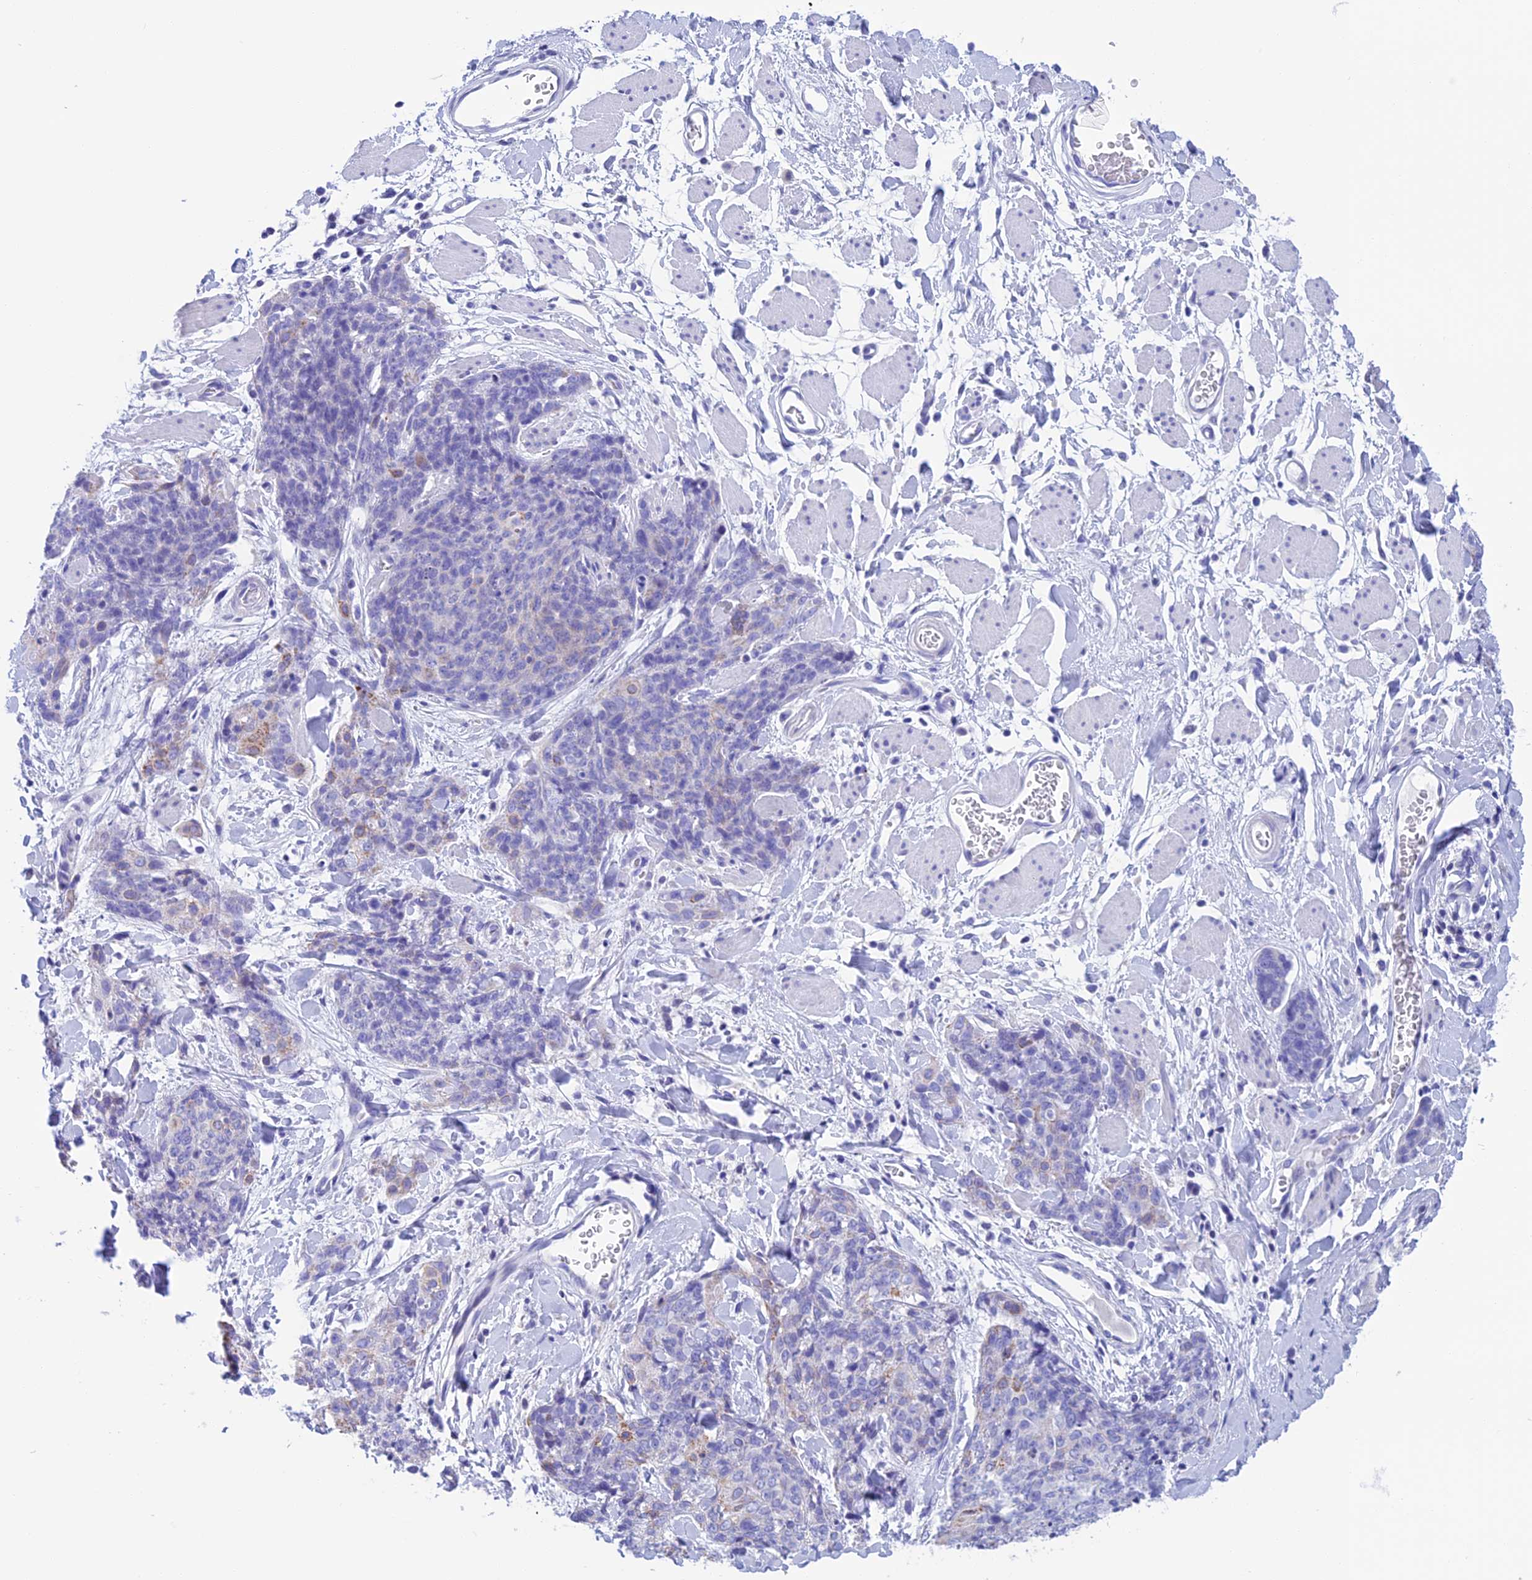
{"staining": {"intensity": "weak", "quantity": "<25%", "location": "cytoplasmic/membranous"}, "tissue": "skin cancer", "cell_type": "Tumor cells", "image_type": "cancer", "snomed": [{"axis": "morphology", "description": "Squamous cell carcinoma, NOS"}, {"axis": "topography", "description": "Skin"}, {"axis": "topography", "description": "Vulva"}], "caption": "A high-resolution micrograph shows immunohistochemistry (IHC) staining of skin cancer, which exhibits no significant positivity in tumor cells. (DAB (3,3'-diaminobenzidine) immunohistochemistry visualized using brightfield microscopy, high magnification).", "gene": "NXPE4", "patient": {"sex": "female", "age": 85}}